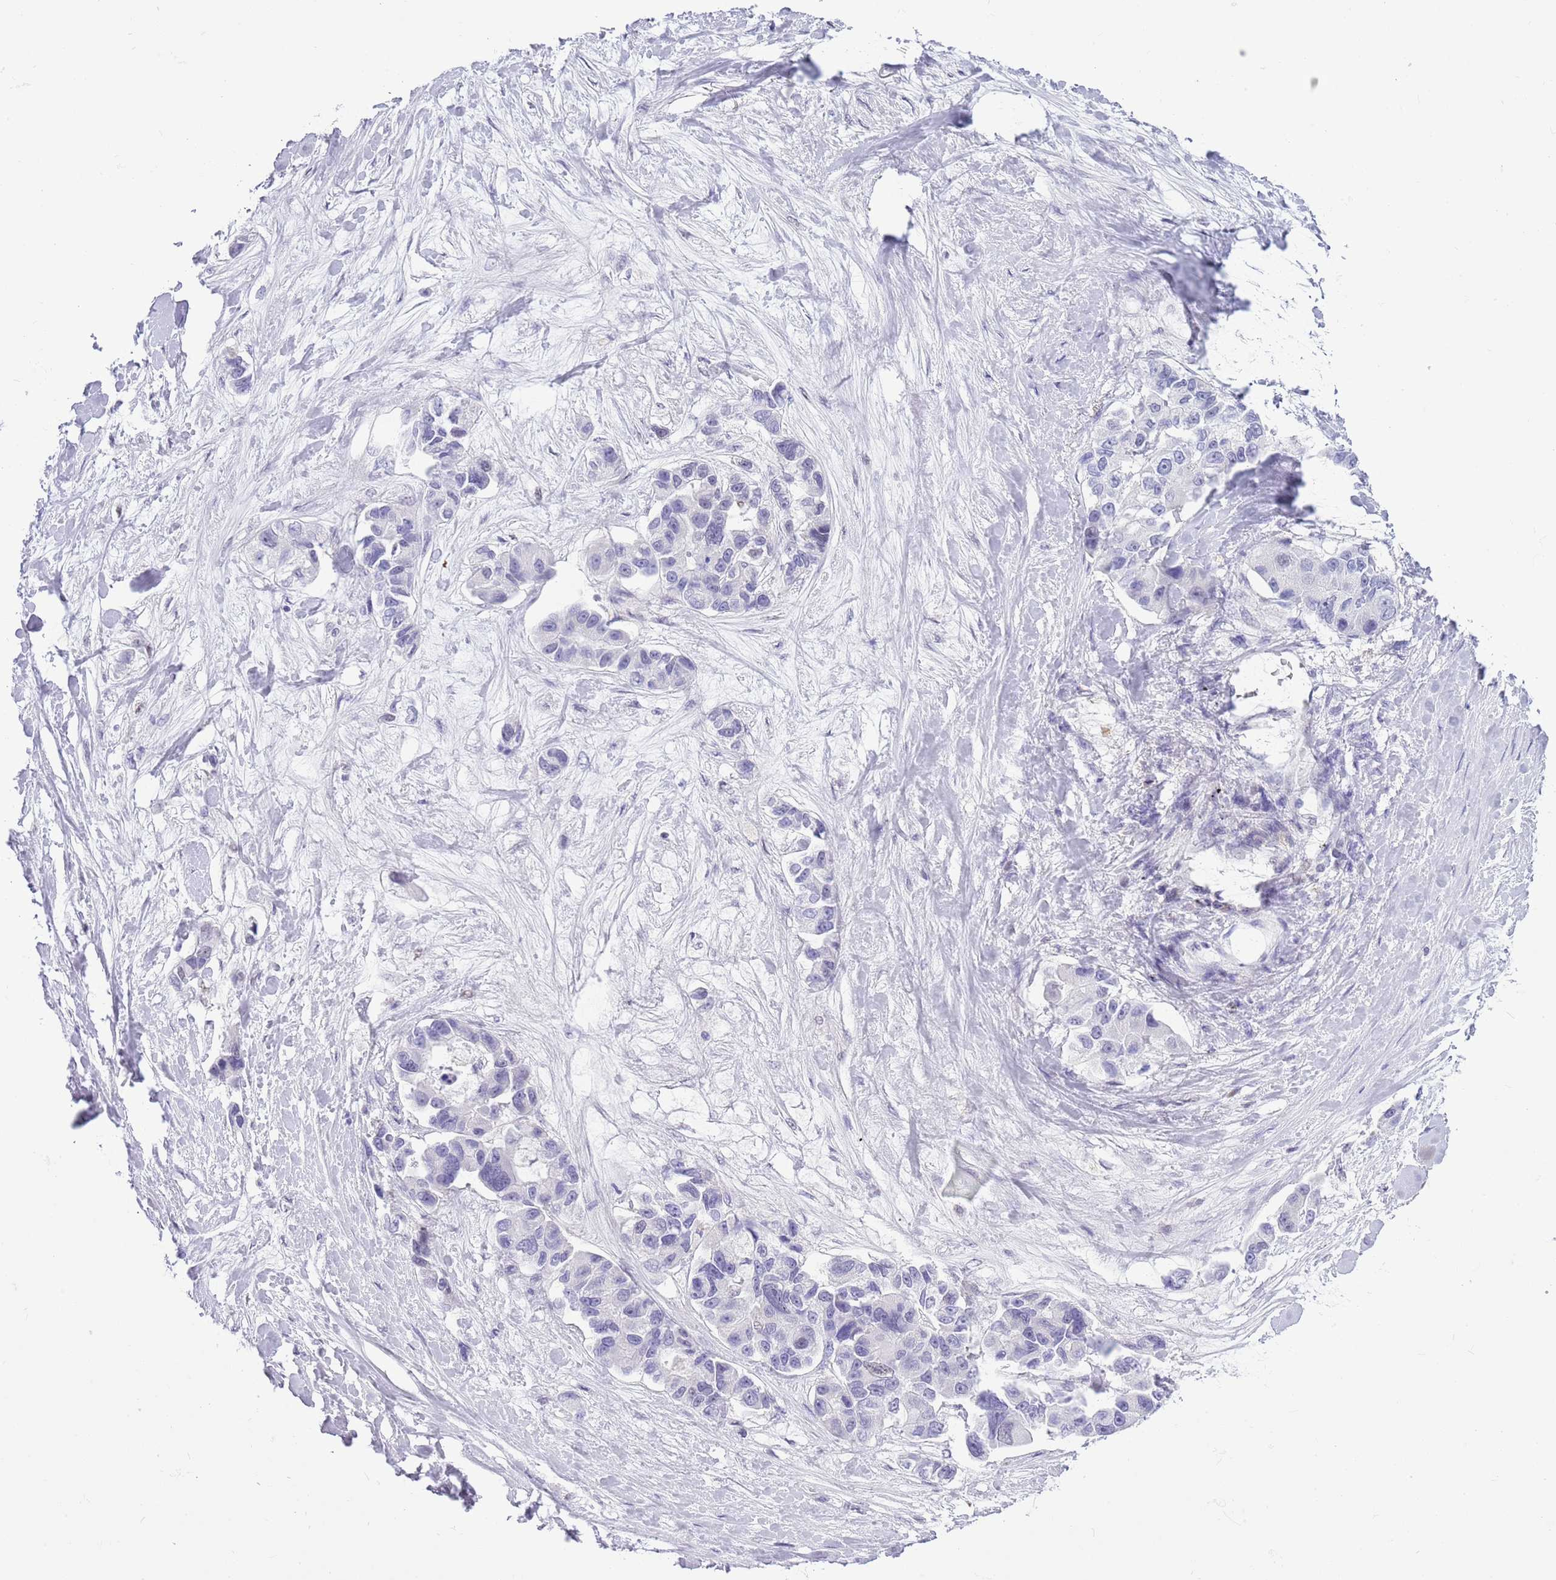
{"staining": {"intensity": "negative", "quantity": "none", "location": "none"}, "tissue": "lung cancer", "cell_type": "Tumor cells", "image_type": "cancer", "snomed": [{"axis": "morphology", "description": "Adenocarcinoma, NOS"}, {"axis": "topography", "description": "Lung"}], "caption": "High power microscopy histopathology image of an immunohistochemistry (IHC) image of lung cancer, revealing no significant staining in tumor cells. (Brightfield microscopy of DAB (3,3'-diaminobenzidine) IHC at high magnification).", "gene": "PPP1R17", "patient": {"sex": "female", "age": 54}}